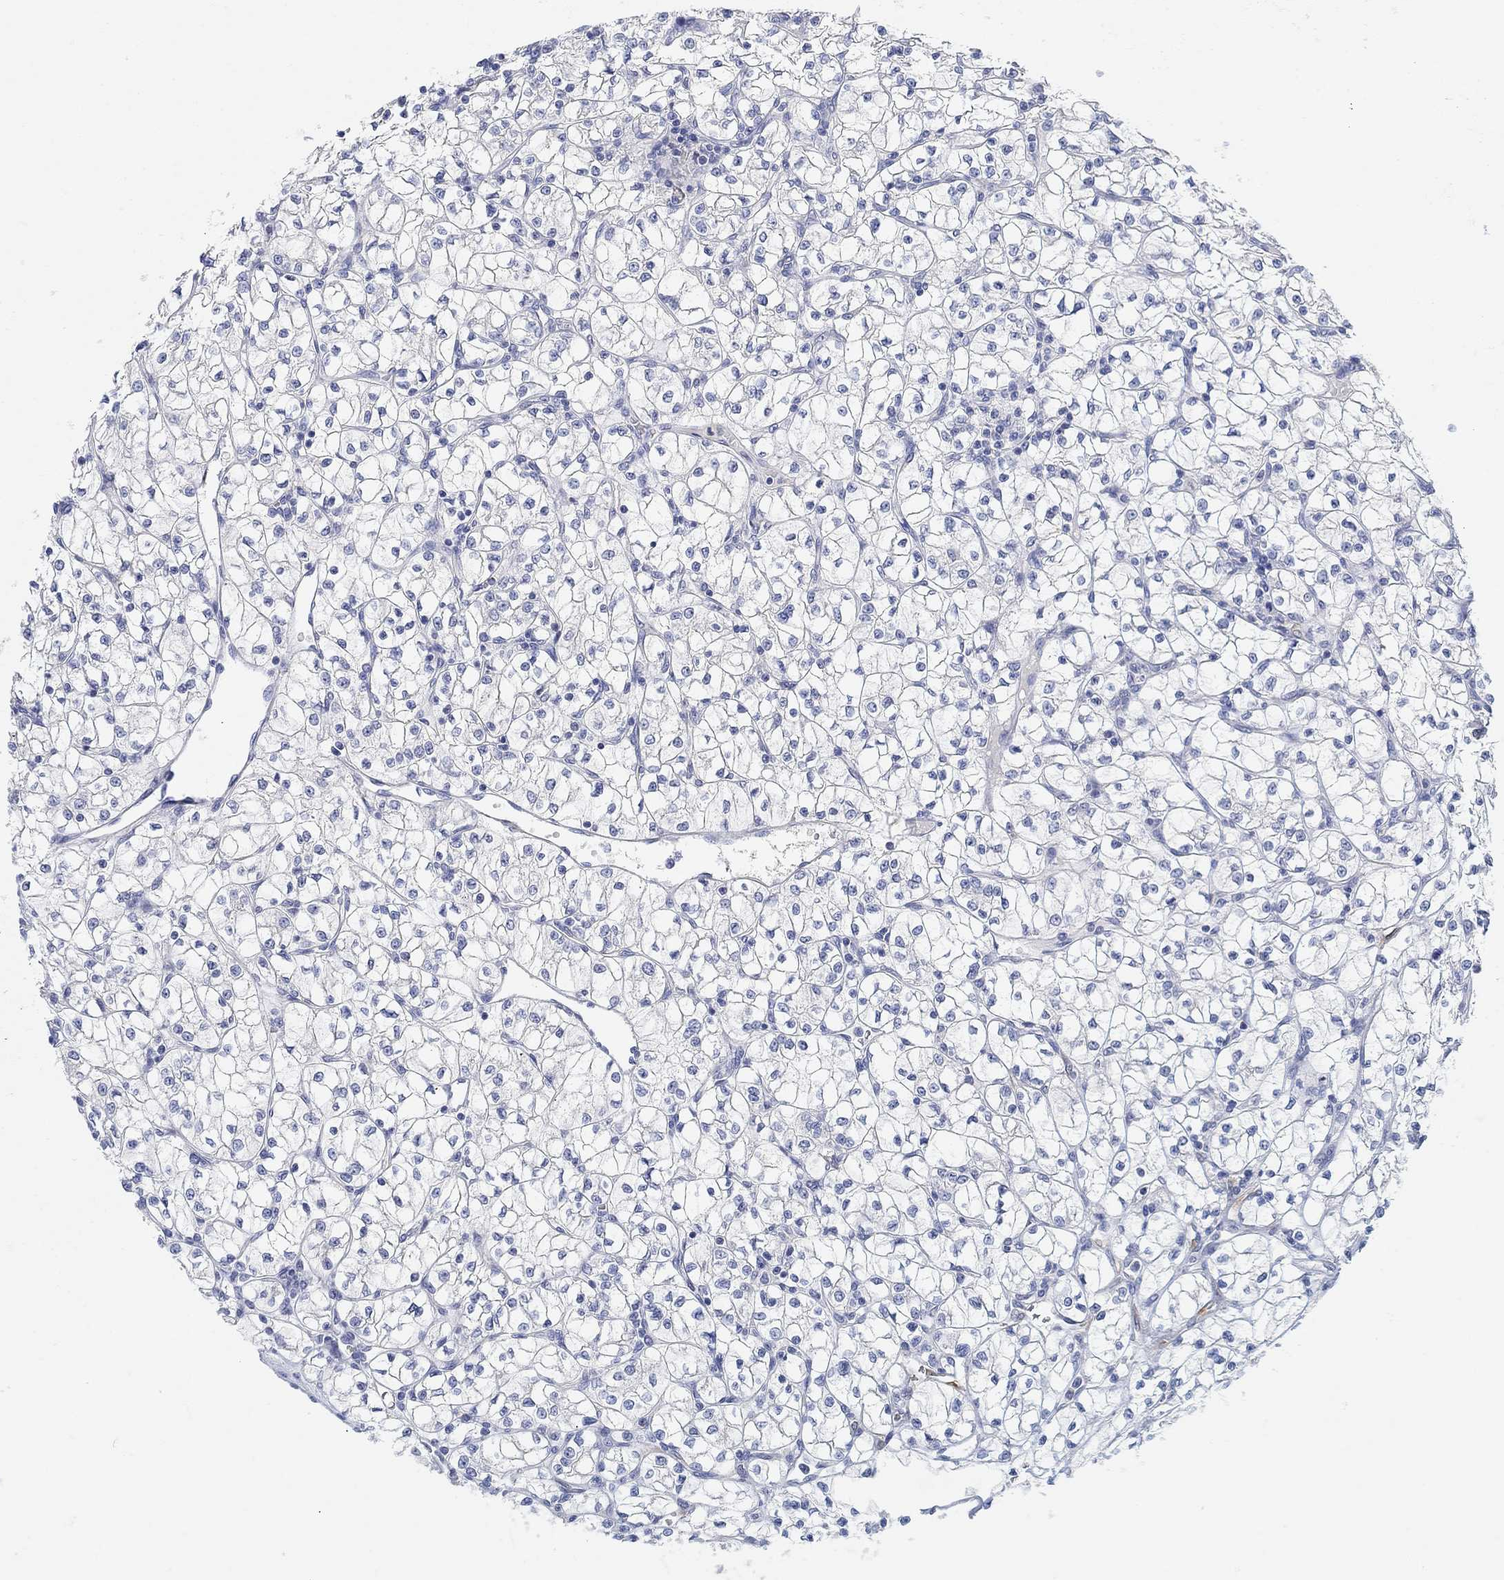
{"staining": {"intensity": "negative", "quantity": "none", "location": "none"}, "tissue": "renal cancer", "cell_type": "Tumor cells", "image_type": "cancer", "snomed": [{"axis": "morphology", "description": "Adenocarcinoma, NOS"}, {"axis": "topography", "description": "Kidney"}], "caption": "High power microscopy micrograph of an immunohistochemistry (IHC) photomicrograph of renal adenocarcinoma, revealing no significant expression in tumor cells. (DAB (3,3'-diaminobenzidine) immunohistochemistry (IHC) visualized using brightfield microscopy, high magnification).", "gene": "VAT1L", "patient": {"sex": "female", "age": 64}}